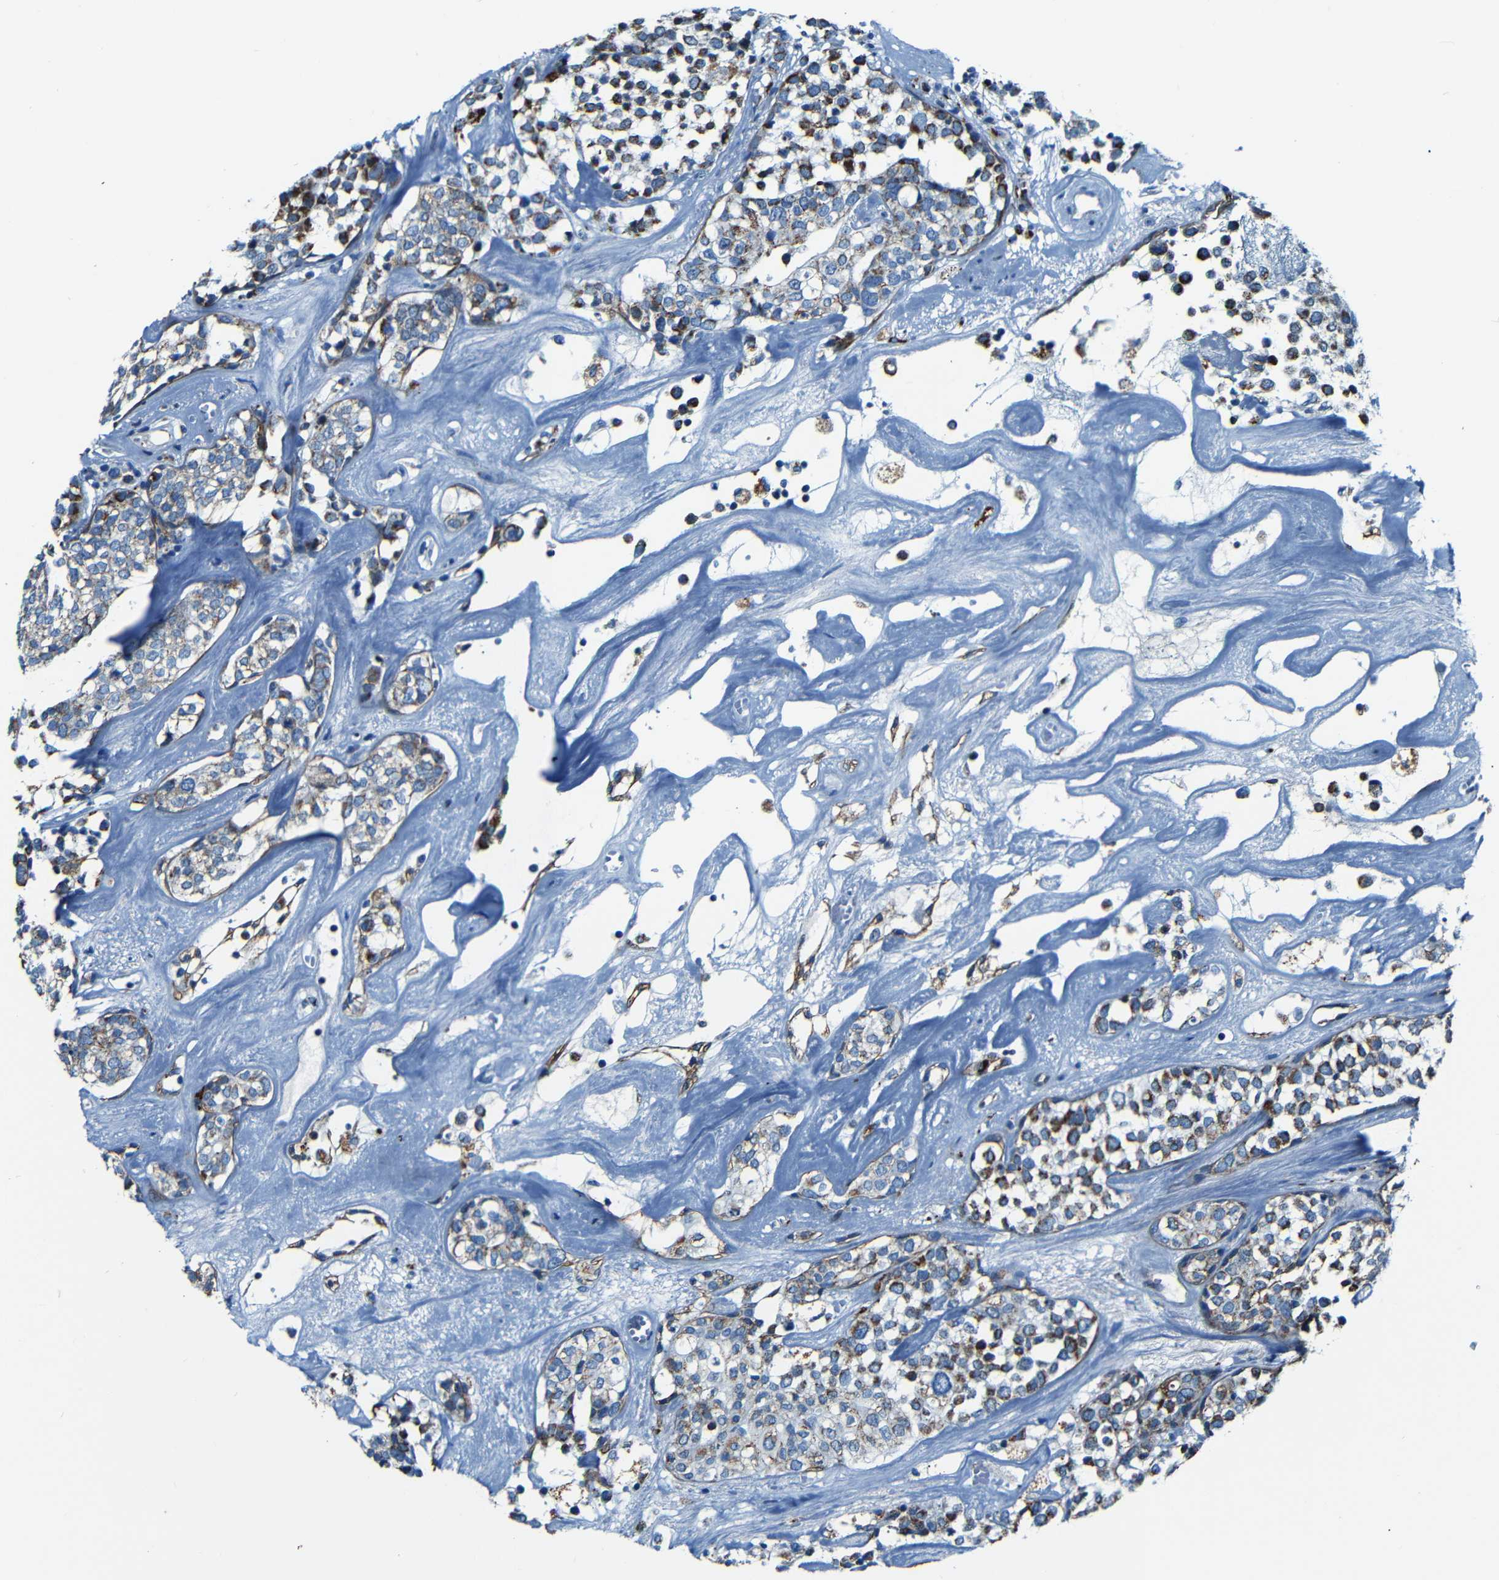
{"staining": {"intensity": "moderate", "quantity": "25%-75%", "location": "cytoplasmic/membranous"}, "tissue": "head and neck cancer", "cell_type": "Tumor cells", "image_type": "cancer", "snomed": [{"axis": "morphology", "description": "Adenocarcinoma, NOS"}, {"axis": "topography", "description": "Salivary gland"}, {"axis": "topography", "description": "Head-Neck"}], "caption": "Head and neck adenocarcinoma was stained to show a protein in brown. There is medium levels of moderate cytoplasmic/membranous staining in approximately 25%-75% of tumor cells.", "gene": "WSCD2", "patient": {"sex": "female", "age": 65}}